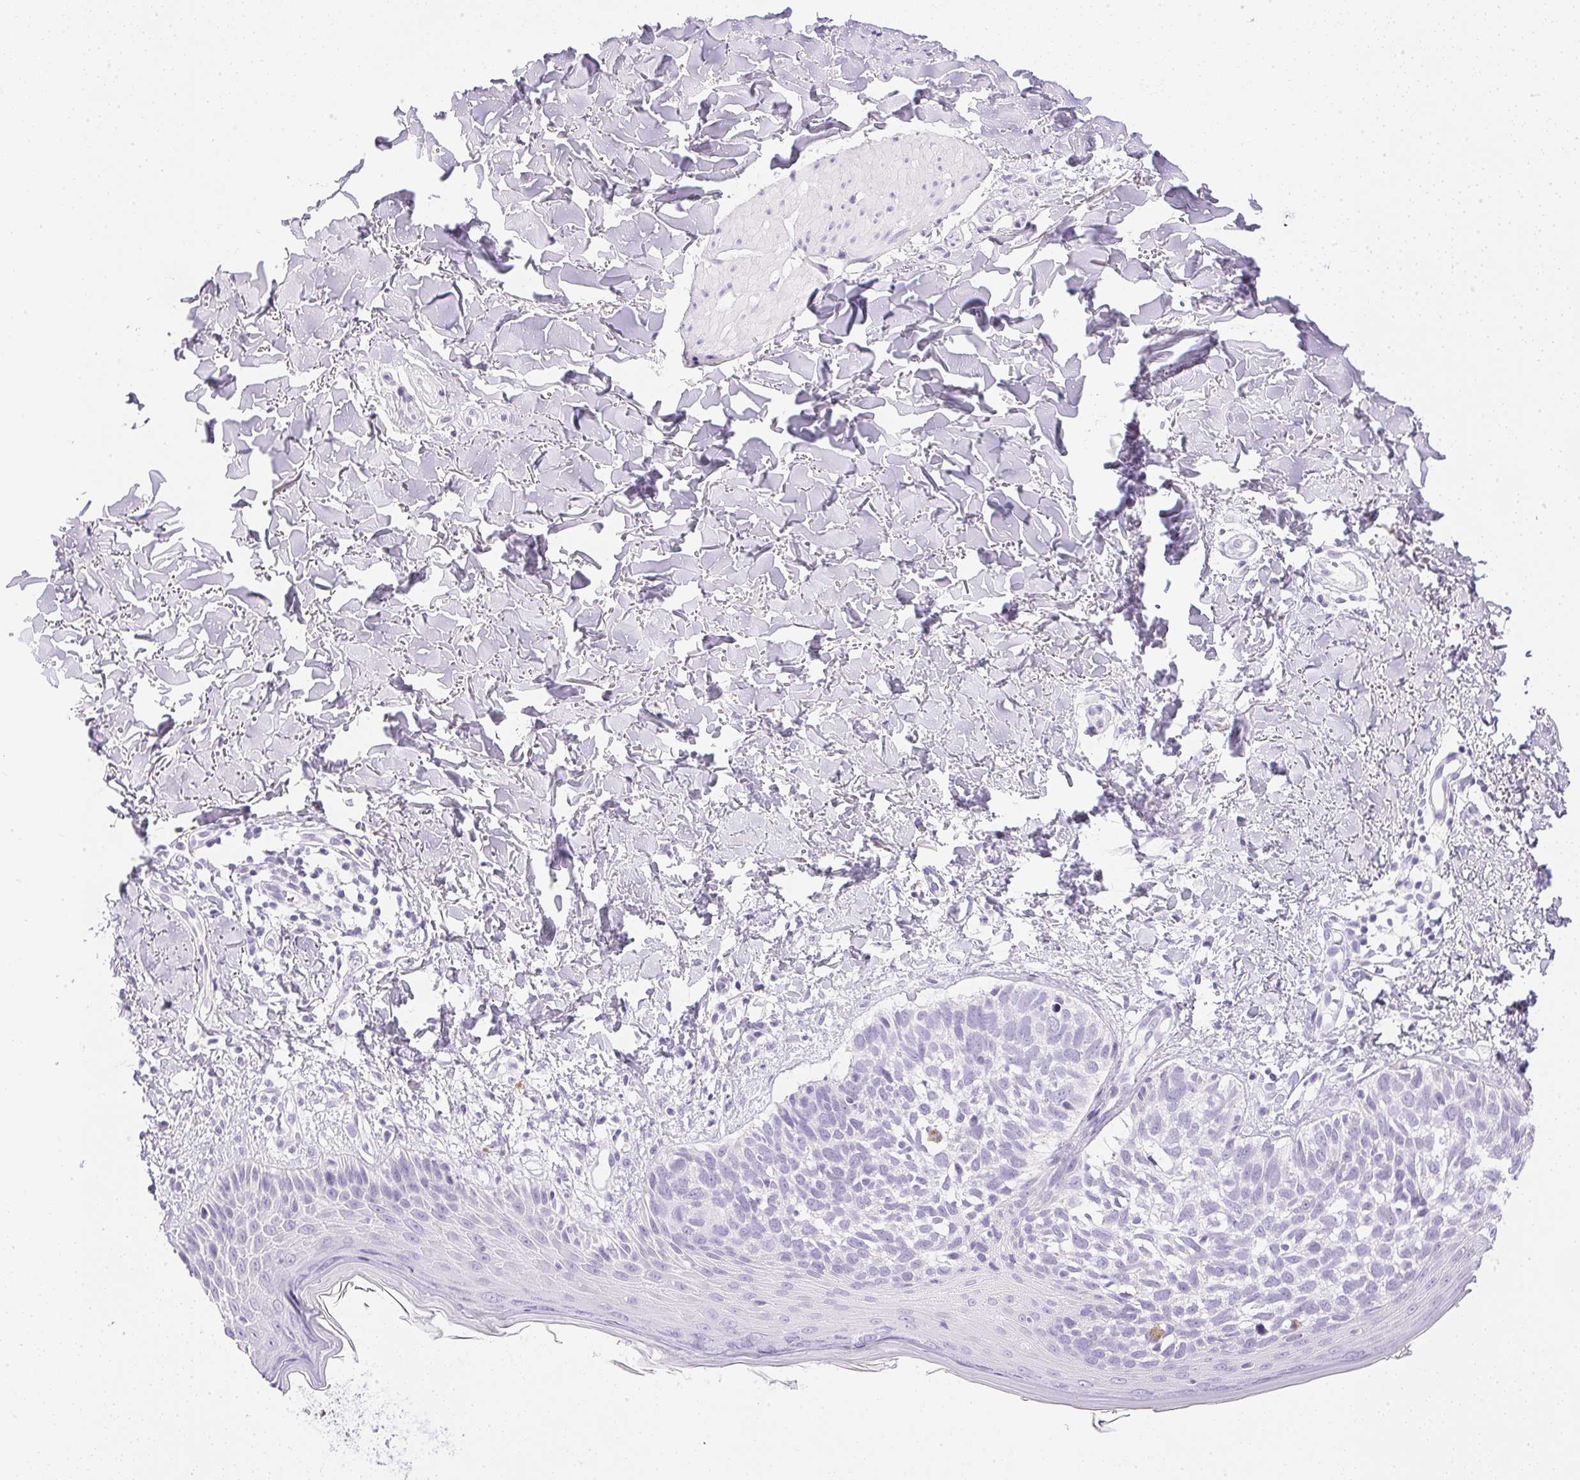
{"staining": {"intensity": "negative", "quantity": "none", "location": "none"}, "tissue": "skin cancer", "cell_type": "Tumor cells", "image_type": "cancer", "snomed": [{"axis": "morphology", "description": "Basal cell carcinoma"}, {"axis": "topography", "description": "Skin"}], "caption": "Immunohistochemistry photomicrograph of neoplastic tissue: skin cancer stained with DAB exhibits no significant protein staining in tumor cells.", "gene": "CPB1", "patient": {"sex": "female", "age": 45}}